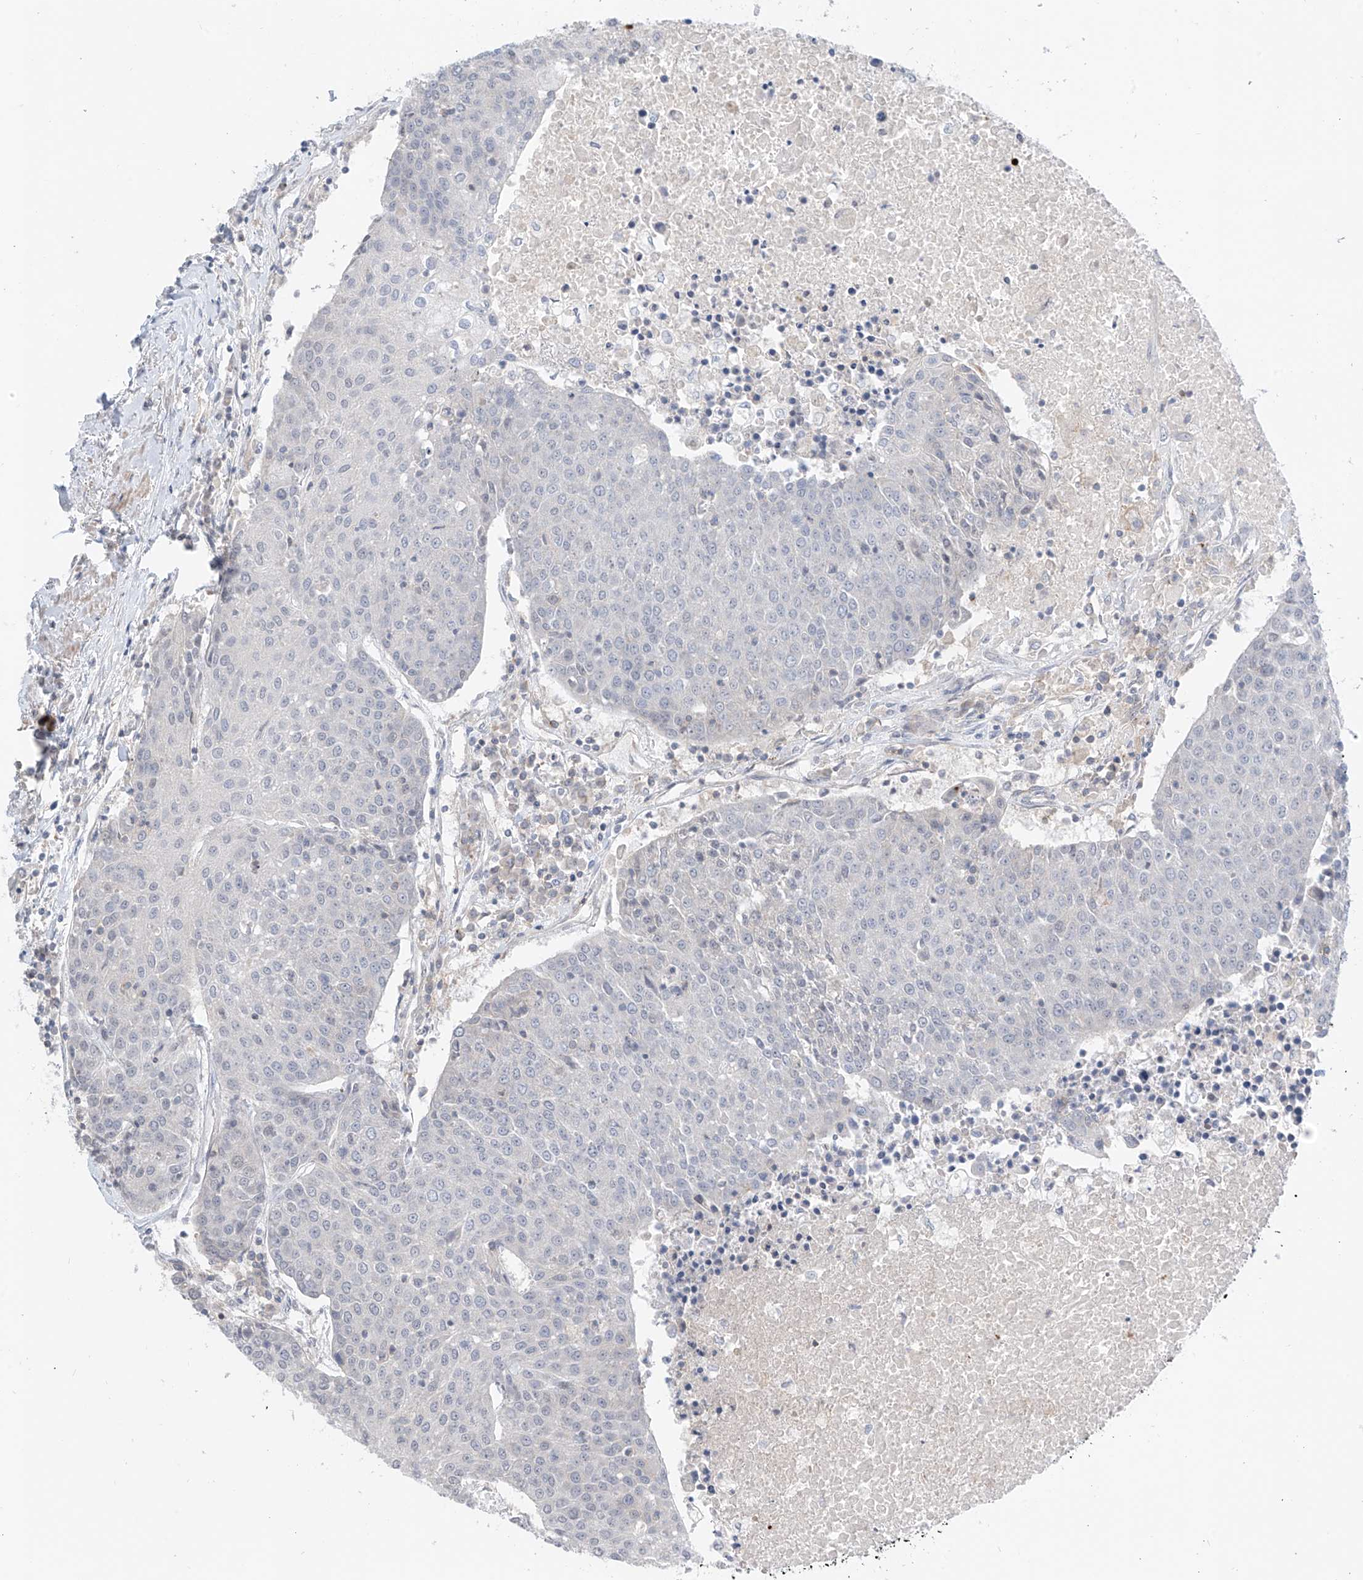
{"staining": {"intensity": "negative", "quantity": "none", "location": "none"}, "tissue": "urothelial cancer", "cell_type": "Tumor cells", "image_type": "cancer", "snomed": [{"axis": "morphology", "description": "Urothelial carcinoma, High grade"}, {"axis": "topography", "description": "Urinary bladder"}], "caption": "Immunohistochemical staining of urothelial carcinoma (high-grade) reveals no significant positivity in tumor cells.", "gene": "ABLIM2", "patient": {"sex": "female", "age": 85}}